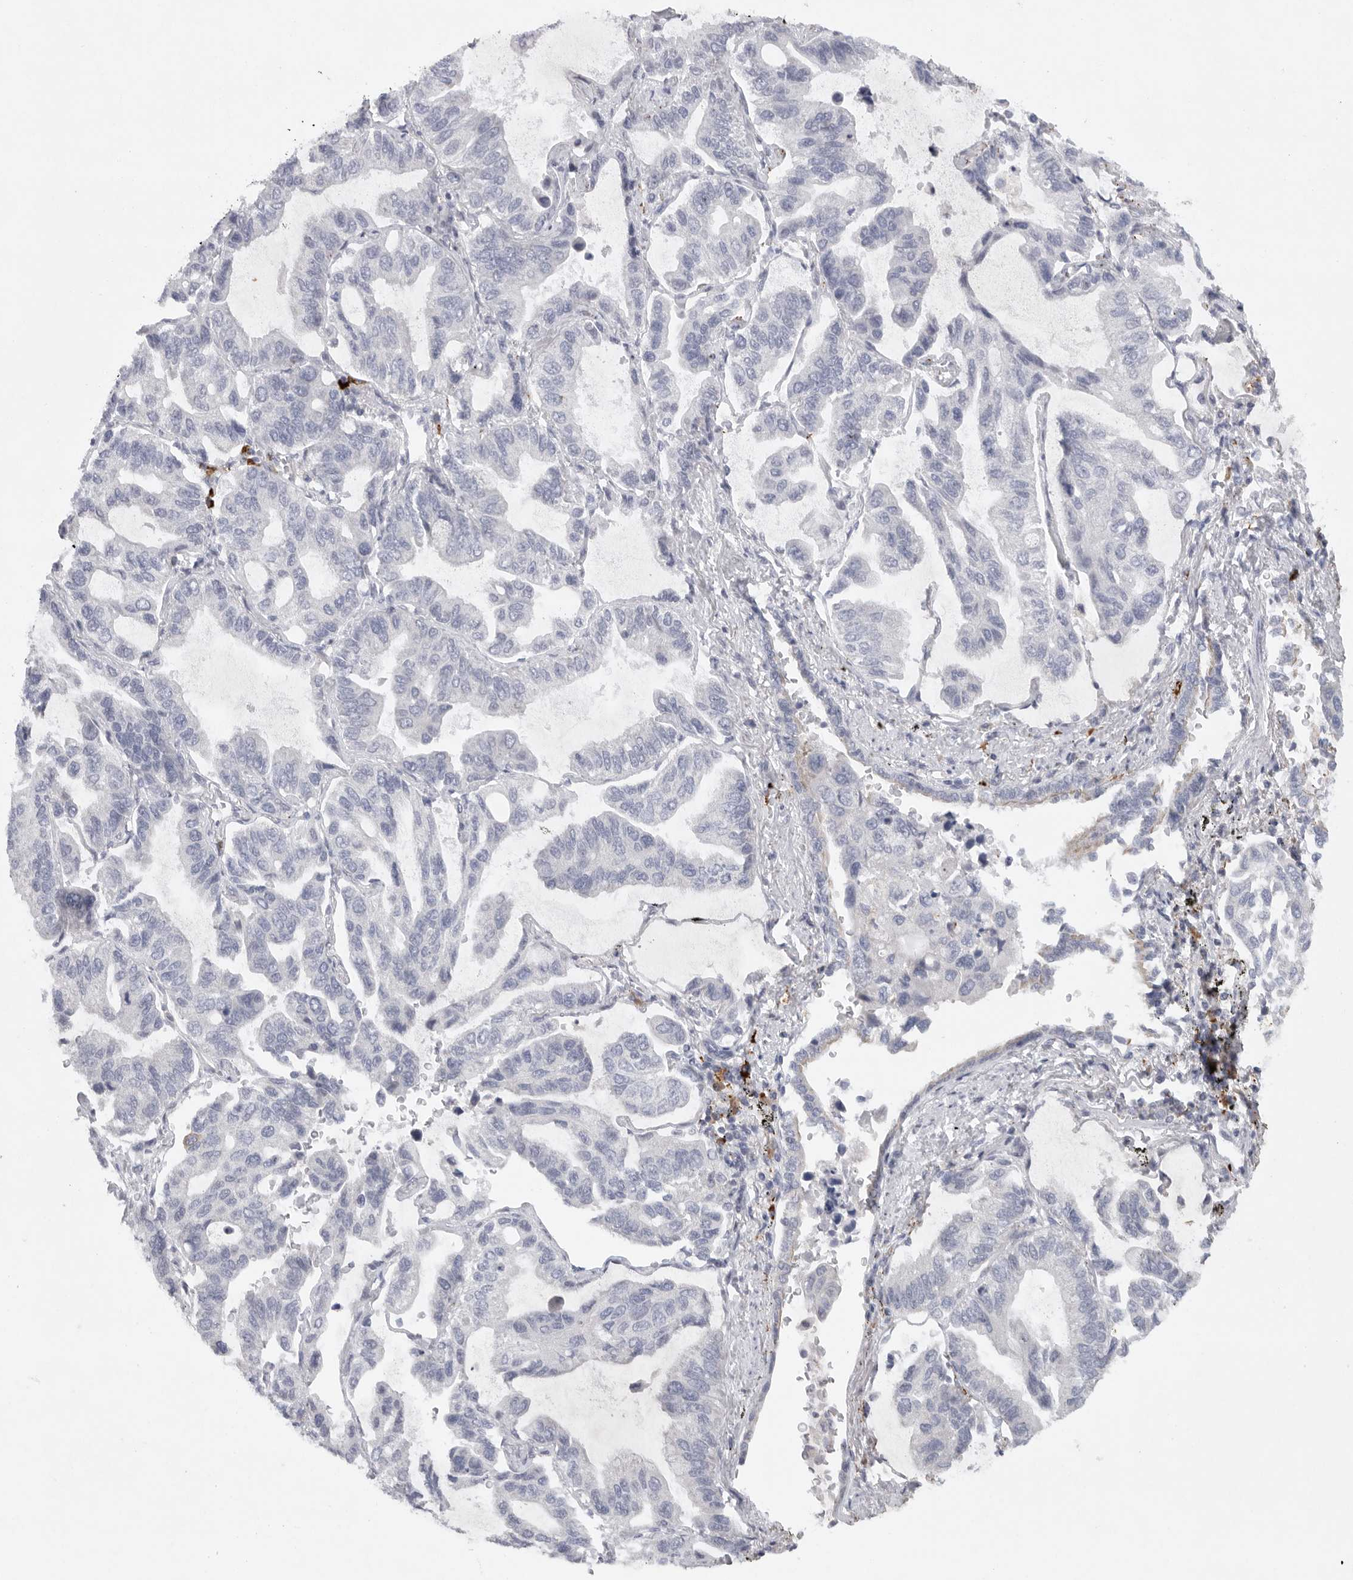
{"staining": {"intensity": "negative", "quantity": "none", "location": "none"}, "tissue": "lung cancer", "cell_type": "Tumor cells", "image_type": "cancer", "snomed": [{"axis": "morphology", "description": "Adenocarcinoma, NOS"}, {"axis": "topography", "description": "Lung"}], "caption": "Human lung adenocarcinoma stained for a protein using IHC displays no expression in tumor cells.", "gene": "TMEM69", "patient": {"sex": "male", "age": 64}}